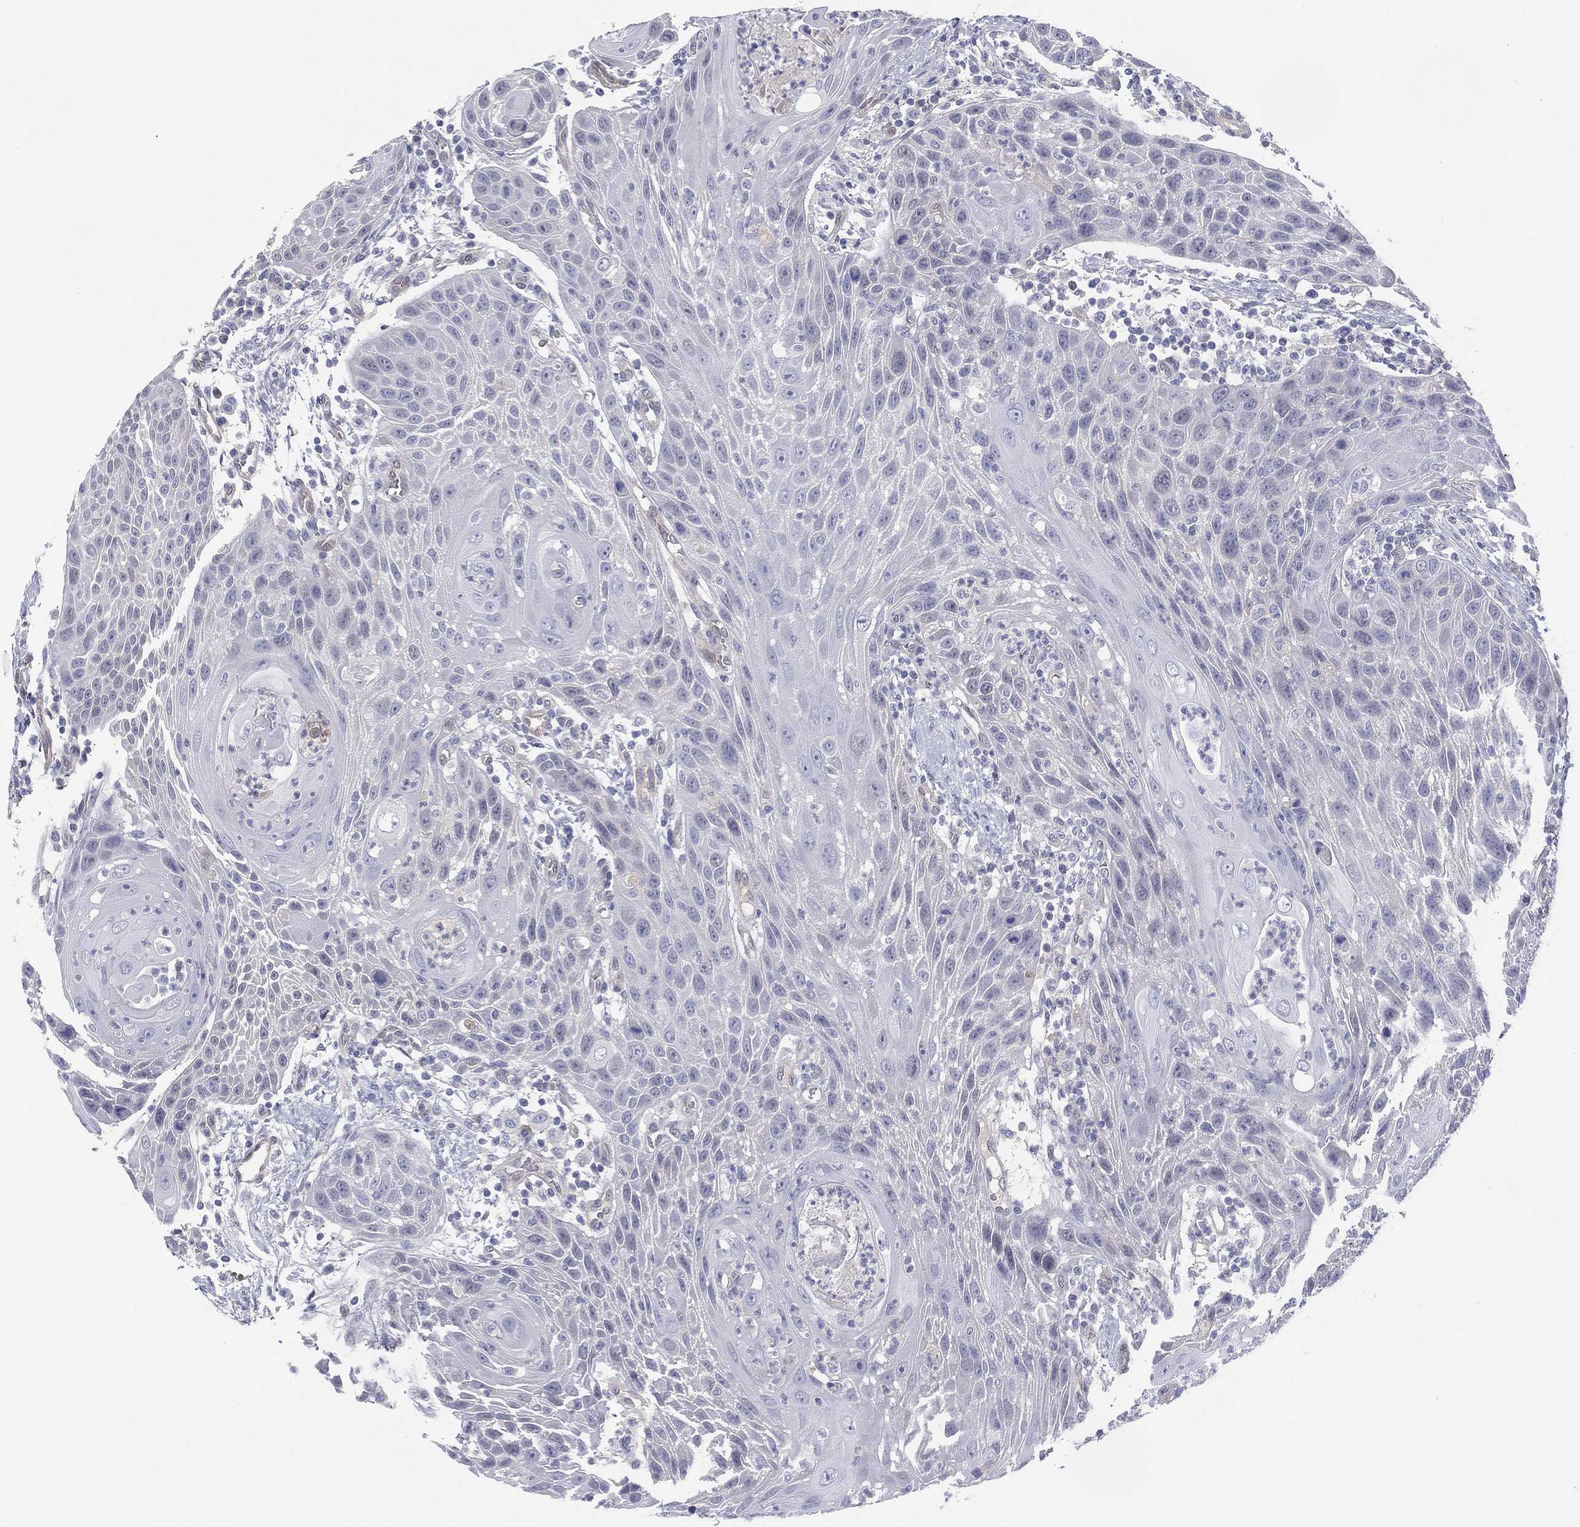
{"staining": {"intensity": "negative", "quantity": "none", "location": "none"}, "tissue": "head and neck cancer", "cell_type": "Tumor cells", "image_type": "cancer", "snomed": [{"axis": "morphology", "description": "Squamous cell carcinoma, NOS"}, {"axis": "topography", "description": "Head-Neck"}], "caption": "Tumor cells are negative for brown protein staining in head and neck squamous cell carcinoma.", "gene": "DDAH1", "patient": {"sex": "male", "age": 69}}